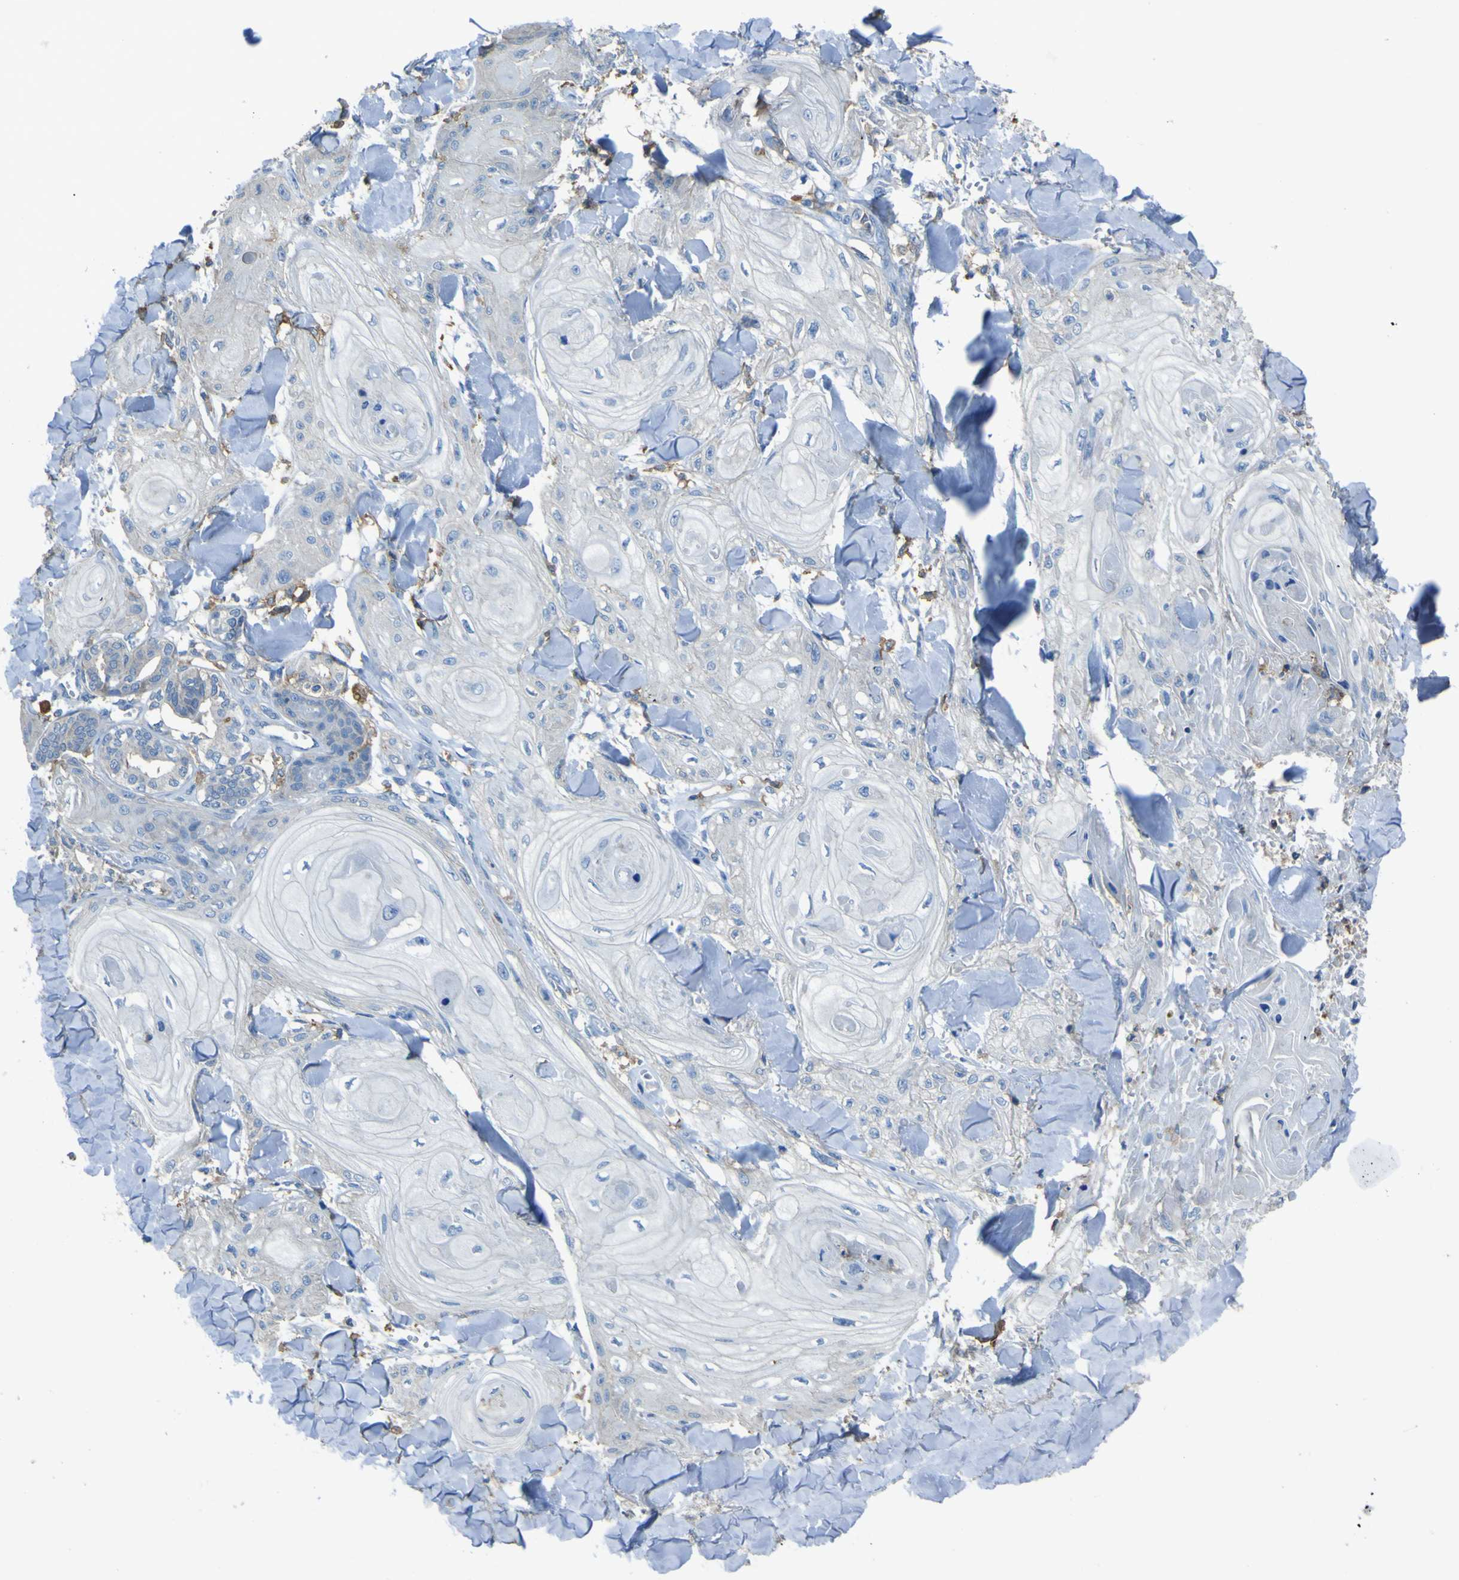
{"staining": {"intensity": "negative", "quantity": "none", "location": "none"}, "tissue": "skin cancer", "cell_type": "Tumor cells", "image_type": "cancer", "snomed": [{"axis": "morphology", "description": "Squamous cell carcinoma, NOS"}, {"axis": "topography", "description": "Skin"}], "caption": "Skin squamous cell carcinoma was stained to show a protein in brown. There is no significant positivity in tumor cells.", "gene": "LAIR1", "patient": {"sex": "male", "age": 74}}